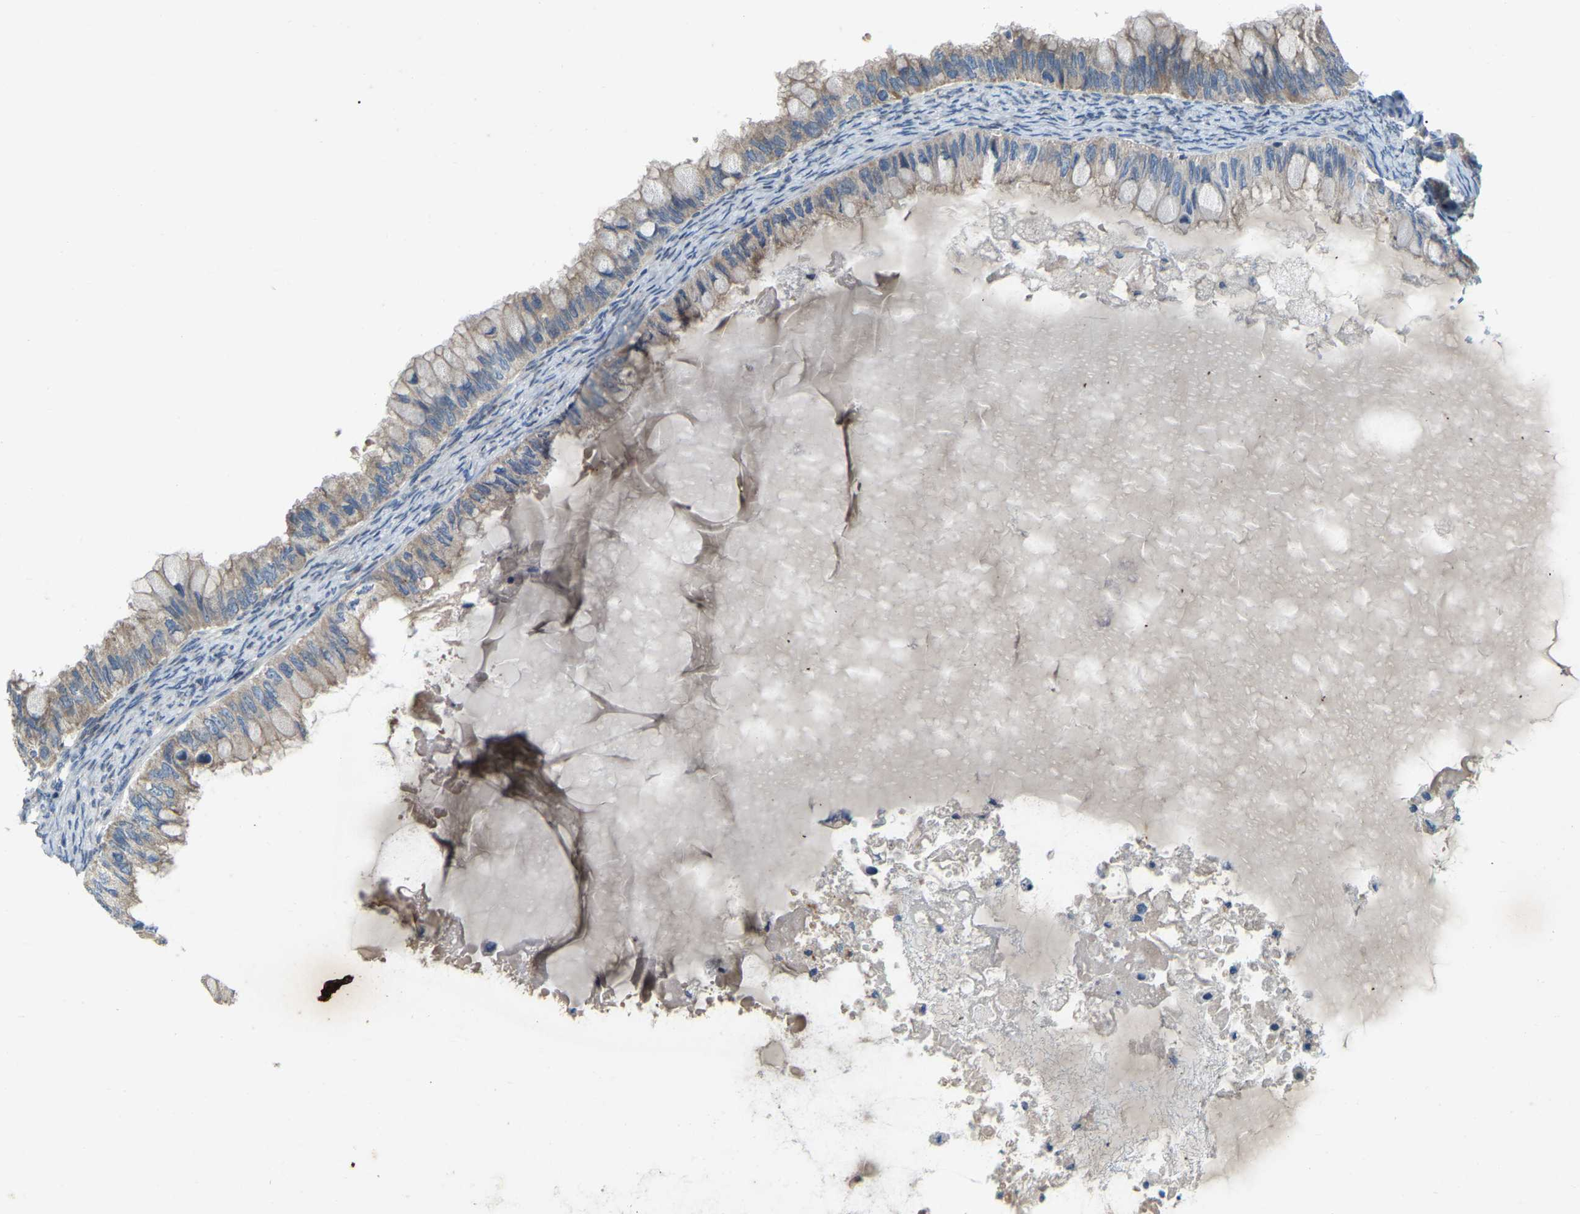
{"staining": {"intensity": "weak", "quantity": ">75%", "location": "cytoplasmic/membranous"}, "tissue": "ovarian cancer", "cell_type": "Tumor cells", "image_type": "cancer", "snomed": [{"axis": "morphology", "description": "Cystadenocarcinoma, mucinous, NOS"}, {"axis": "topography", "description": "Ovary"}], "caption": "DAB immunohistochemical staining of ovarian mucinous cystadenocarcinoma exhibits weak cytoplasmic/membranous protein positivity in about >75% of tumor cells.", "gene": "PARL", "patient": {"sex": "female", "age": 80}}